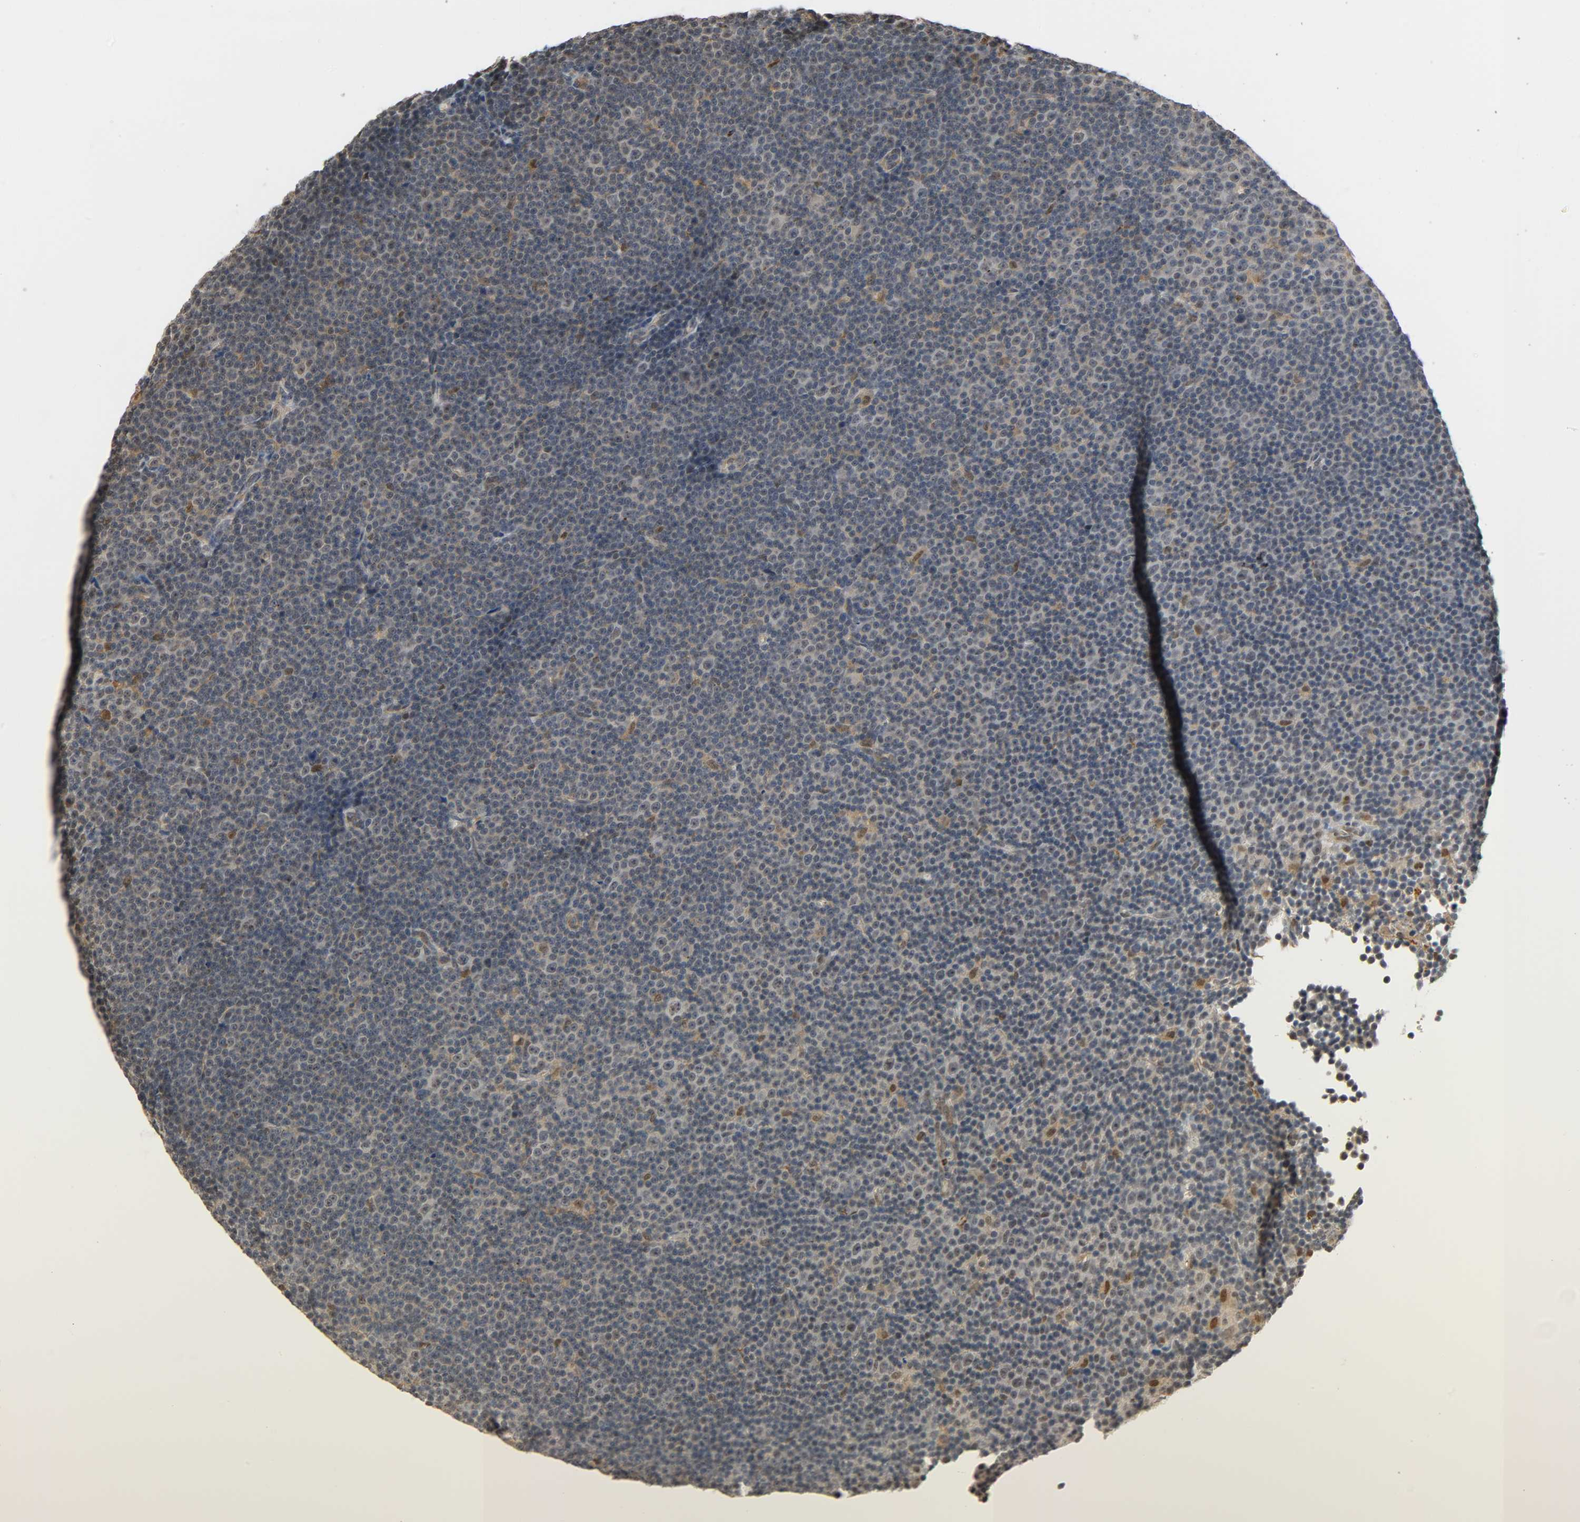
{"staining": {"intensity": "moderate", "quantity": "<25%", "location": "cytoplasmic/membranous,nuclear"}, "tissue": "lymphoma", "cell_type": "Tumor cells", "image_type": "cancer", "snomed": [{"axis": "morphology", "description": "Malignant lymphoma, non-Hodgkin's type, Low grade"}, {"axis": "topography", "description": "Lymph node"}], "caption": "IHC photomicrograph of lymphoma stained for a protein (brown), which reveals low levels of moderate cytoplasmic/membranous and nuclear positivity in approximately <25% of tumor cells.", "gene": "ZFPM2", "patient": {"sex": "female", "age": 67}}